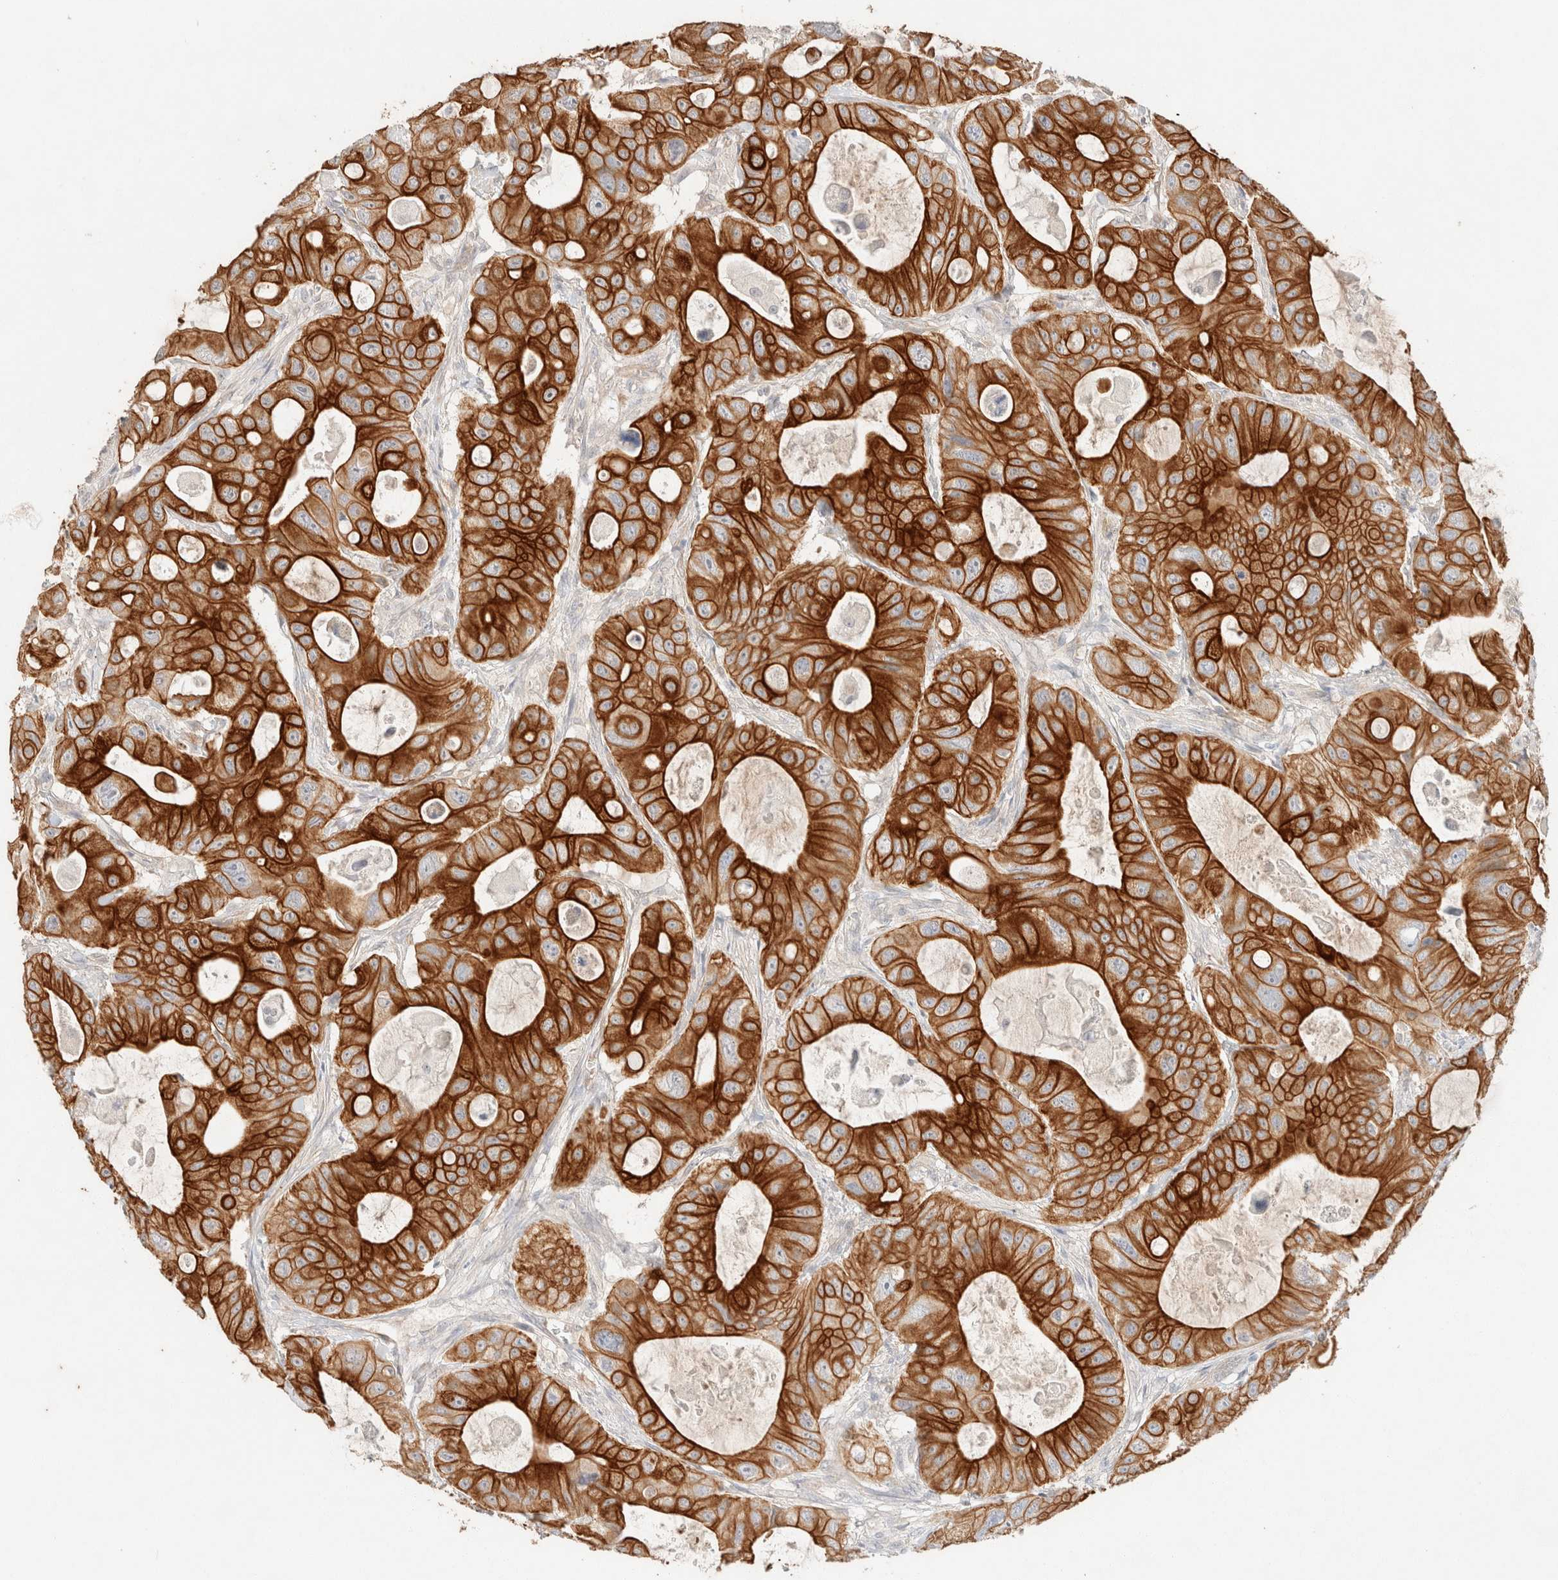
{"staining": {"intensity": "strong", "quantity": ">75%", "location": "cytoplasmic/membranous"}, "tissue": "colorectal cancer", "cell_type": "Tumor cells", "image_type": "cancer", "snomed": [{"axis": "morphology", "description": "Adenocarcinoma, NOS"}, {"axis": "topography", "description": "Colon"}], "caption": "Immunohistochemical staining of human colorectal cancer (adenocarcinoma) shows strong cytoplasmic/membranous protein expression in about >75% of tumor cells. Nuclei are stained in blue.", "gene": "CSNK1E", "patient": {"sex": "female", "age": 46}}